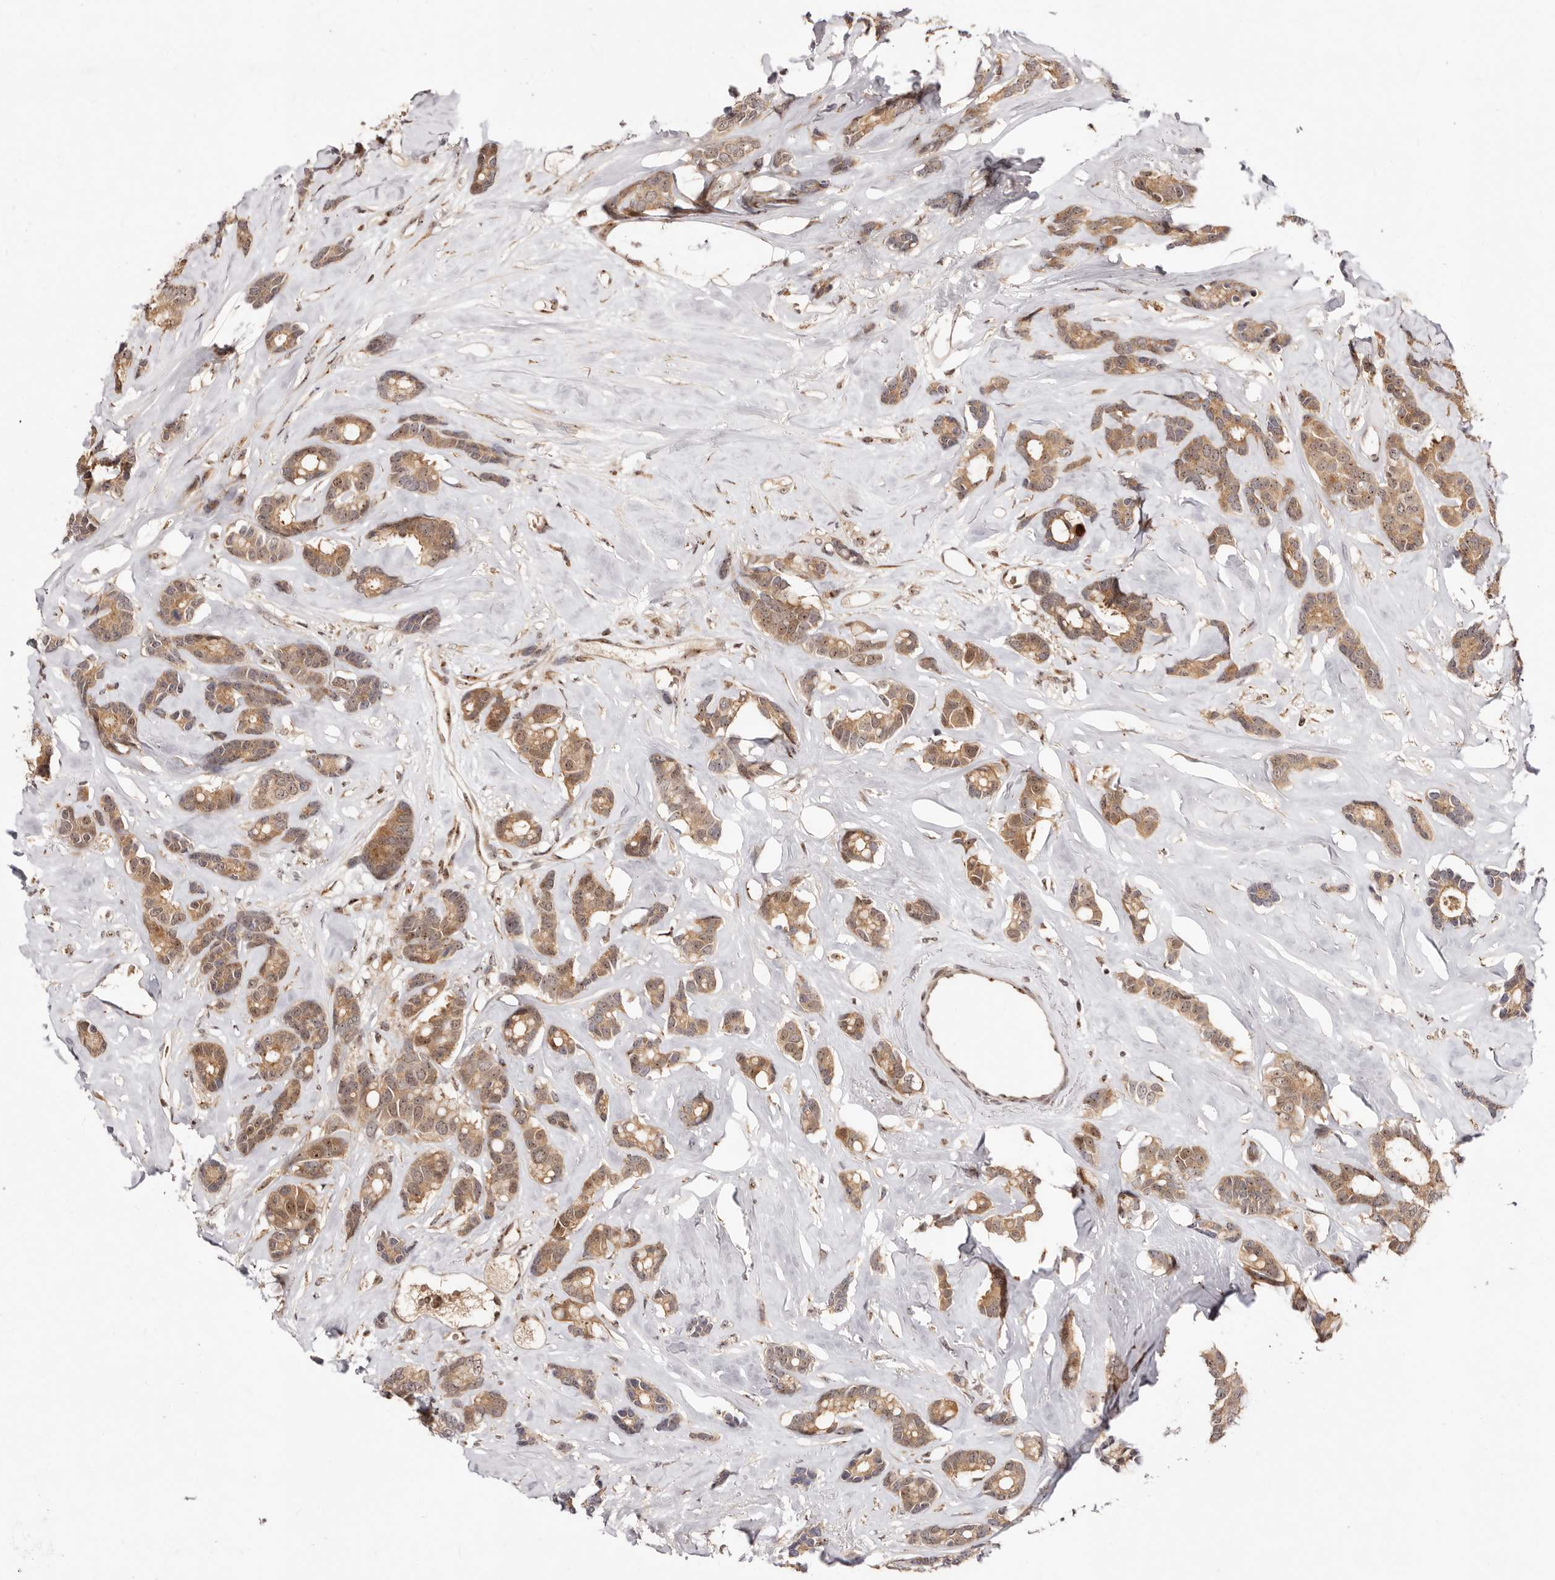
{"staining": {"intensity": "moderate", "quantity": ">75%", "location": "cytoplasmic/membranous"}, "tissue": "breast cancer", "cell_type": "Tumor cells", "image_type": "cancer", "snomed": [{"axis": "morphology", "description": "Duct carcinoma"}, {"axis": "topography", "description": "Breast"}], "caption": "An immunohistochemistry photomicrograph of tumor tissue is shown. Protein staining in brown highlights moderate cytoplasmic/membranous positivity in breast cancer within tumor cells. (Brightfield microscopy of DAB IHC at high magnification).", "gene": "APOL6", "patient": {"sex": "female", "age": 87}}